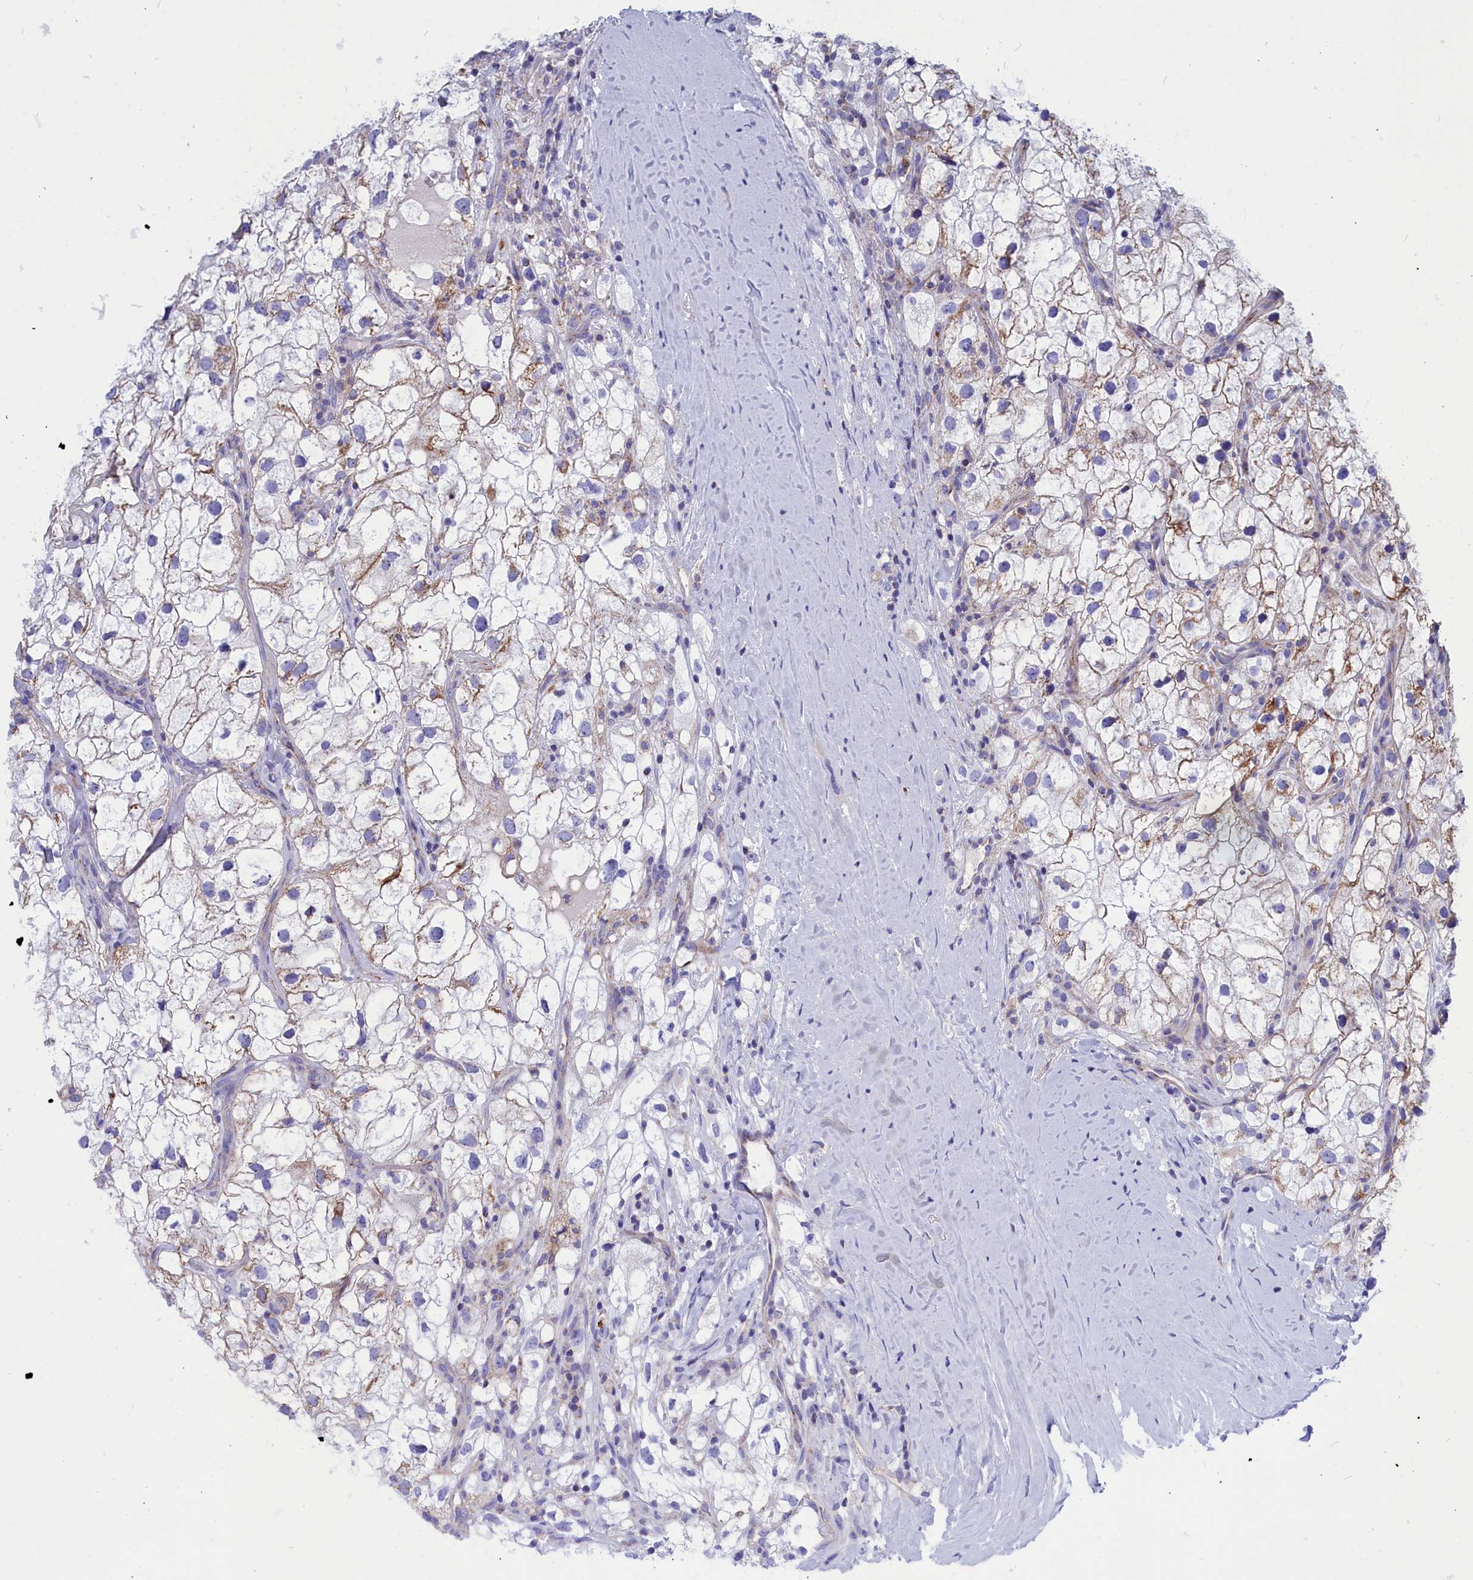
{"staining": {"intensity": "moderate", "quantity": "<25%", "location": "cytoplasmic/membranous"}, "tissue": "renal cancer", "cell_type": "Tumor cells", "image_type": "cancer", "snomed": [{"axis": "morphology", "description": "Adenocarcinoma, NOS"}, {"axis": "topography", "description": "Kidney"}], "caption": "Moderate cytoplasmic/membranous positivity for a protein is appreciated in approximately <25% of tumor cells of adenocarcinoma (renal) using IHC.", "gene": "CCRL2", "patient": {"sex": "male", "age": 59}}